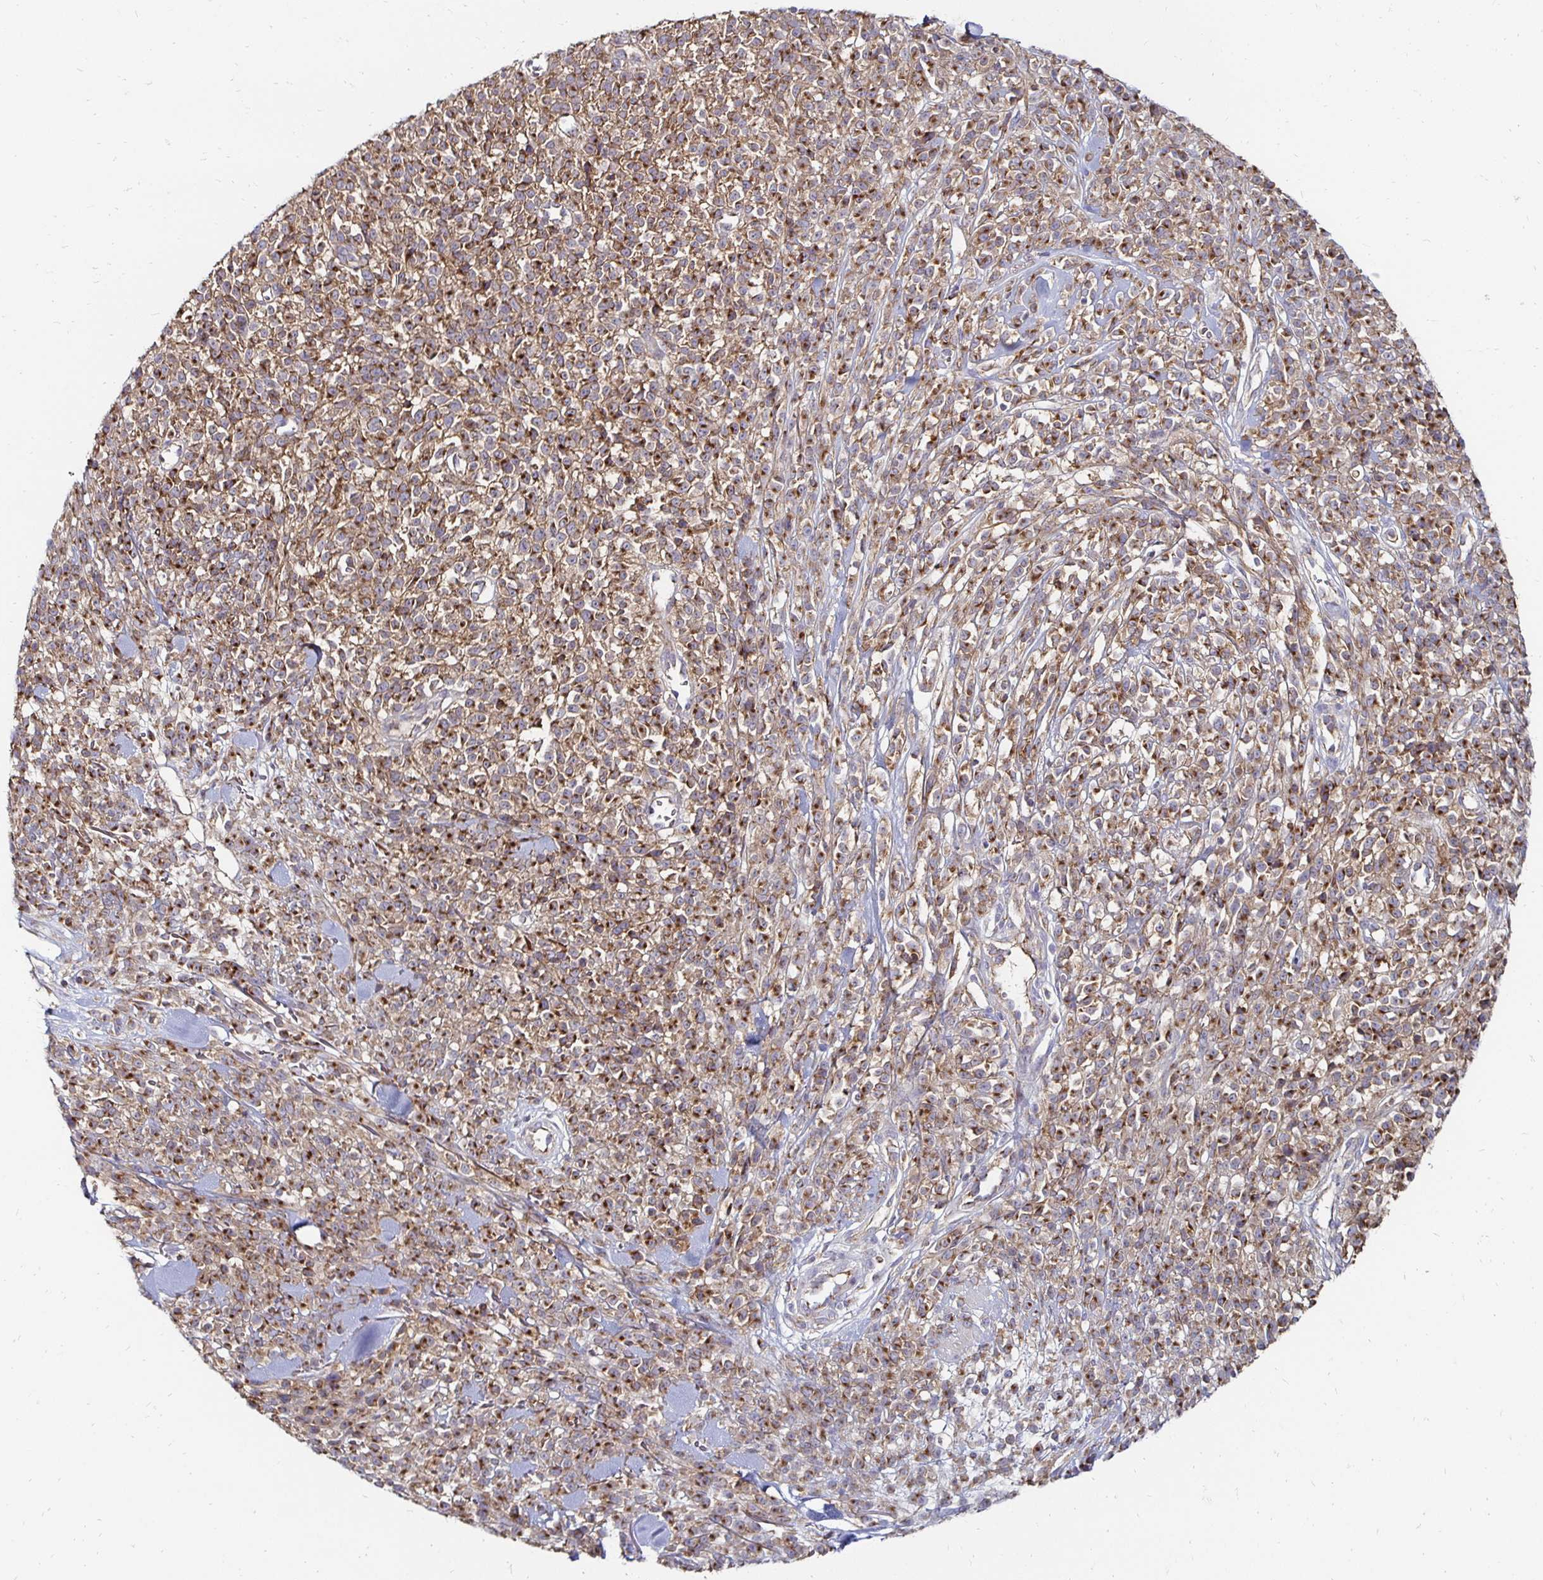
{"staining": {"intensity": "moderate", "quantity": ">75%", "location": "cytoplasmic/membranous"}, "tissue": "melanoma", "cell_type": "Tumor cells", "image_type": "cancer", "snomed": [{"axis": "morphology", "description": "Malignant melanoma, NOS"}, {"axis": "topography", "description": "Skin"}, {"axis": "topography", "description": "Skin of trunk"}], "caption": "Protein staining exhibits moderate cytoplasmic/membranous staining in approximately >75% of tumor cells in melanoma.", "gene": "NCSTN", "patient": {"sex": "male", "age": 74}}